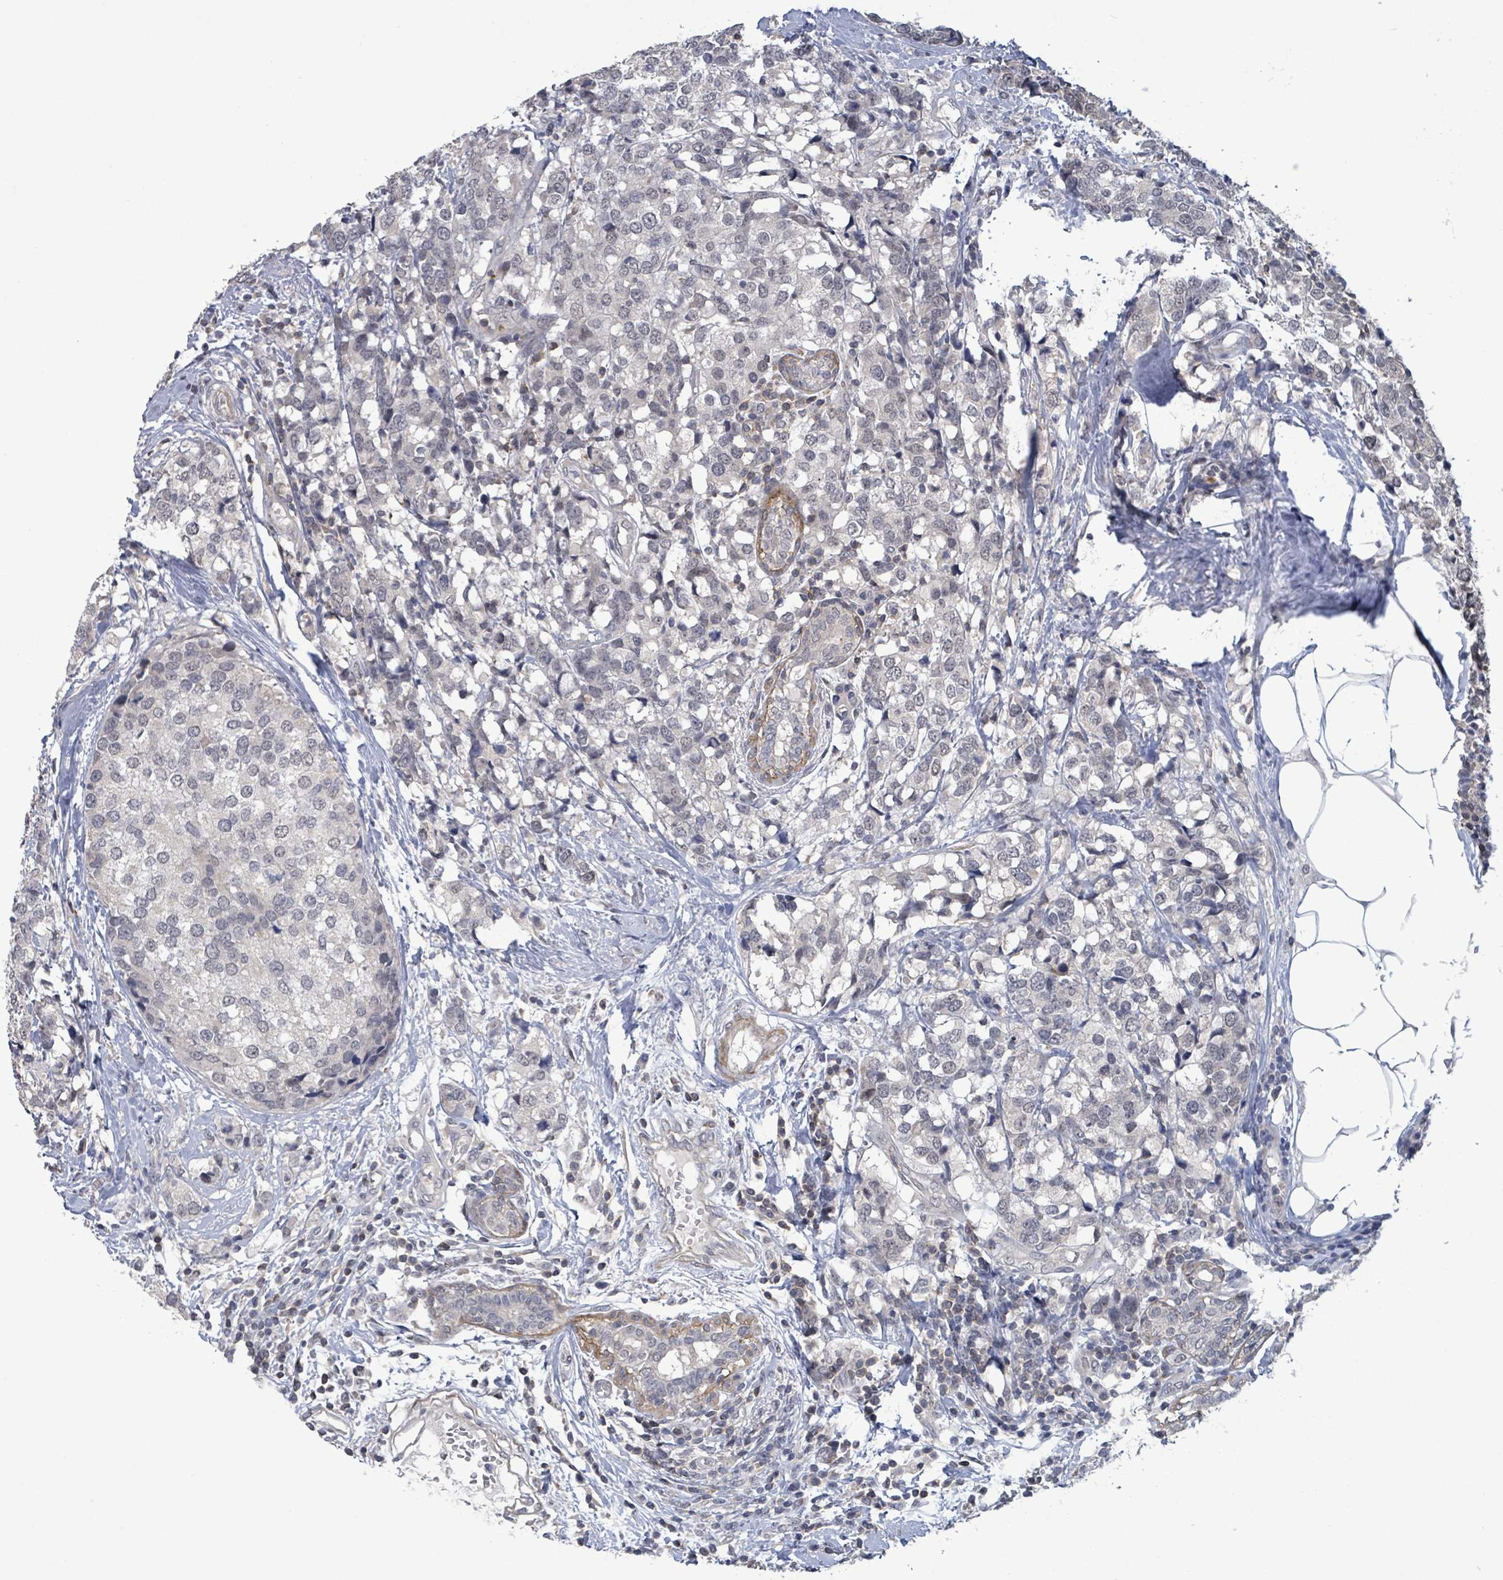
{"staining": {"intensity": "negative", "quantity": "none", "location": "none"}, "tissue": "breast cancer", "cell_type": "Tumor cells", "image_type": "cancer", "snomed": [{"axis": "morphology", "description": "Lobular carcinoma"}, {"axis": "topography", "description": "Breast"}], "caption": "Protein analysis of breast cancer exhibits no significant staining in tumor cells. (Stains: DAB immunohistochemistry with hematoxylin counter stain, Microscopy: brightfield microscopy at high magnification).", "gene": "AMMECR1", "patient": {"sex": "female", "age": 59}}